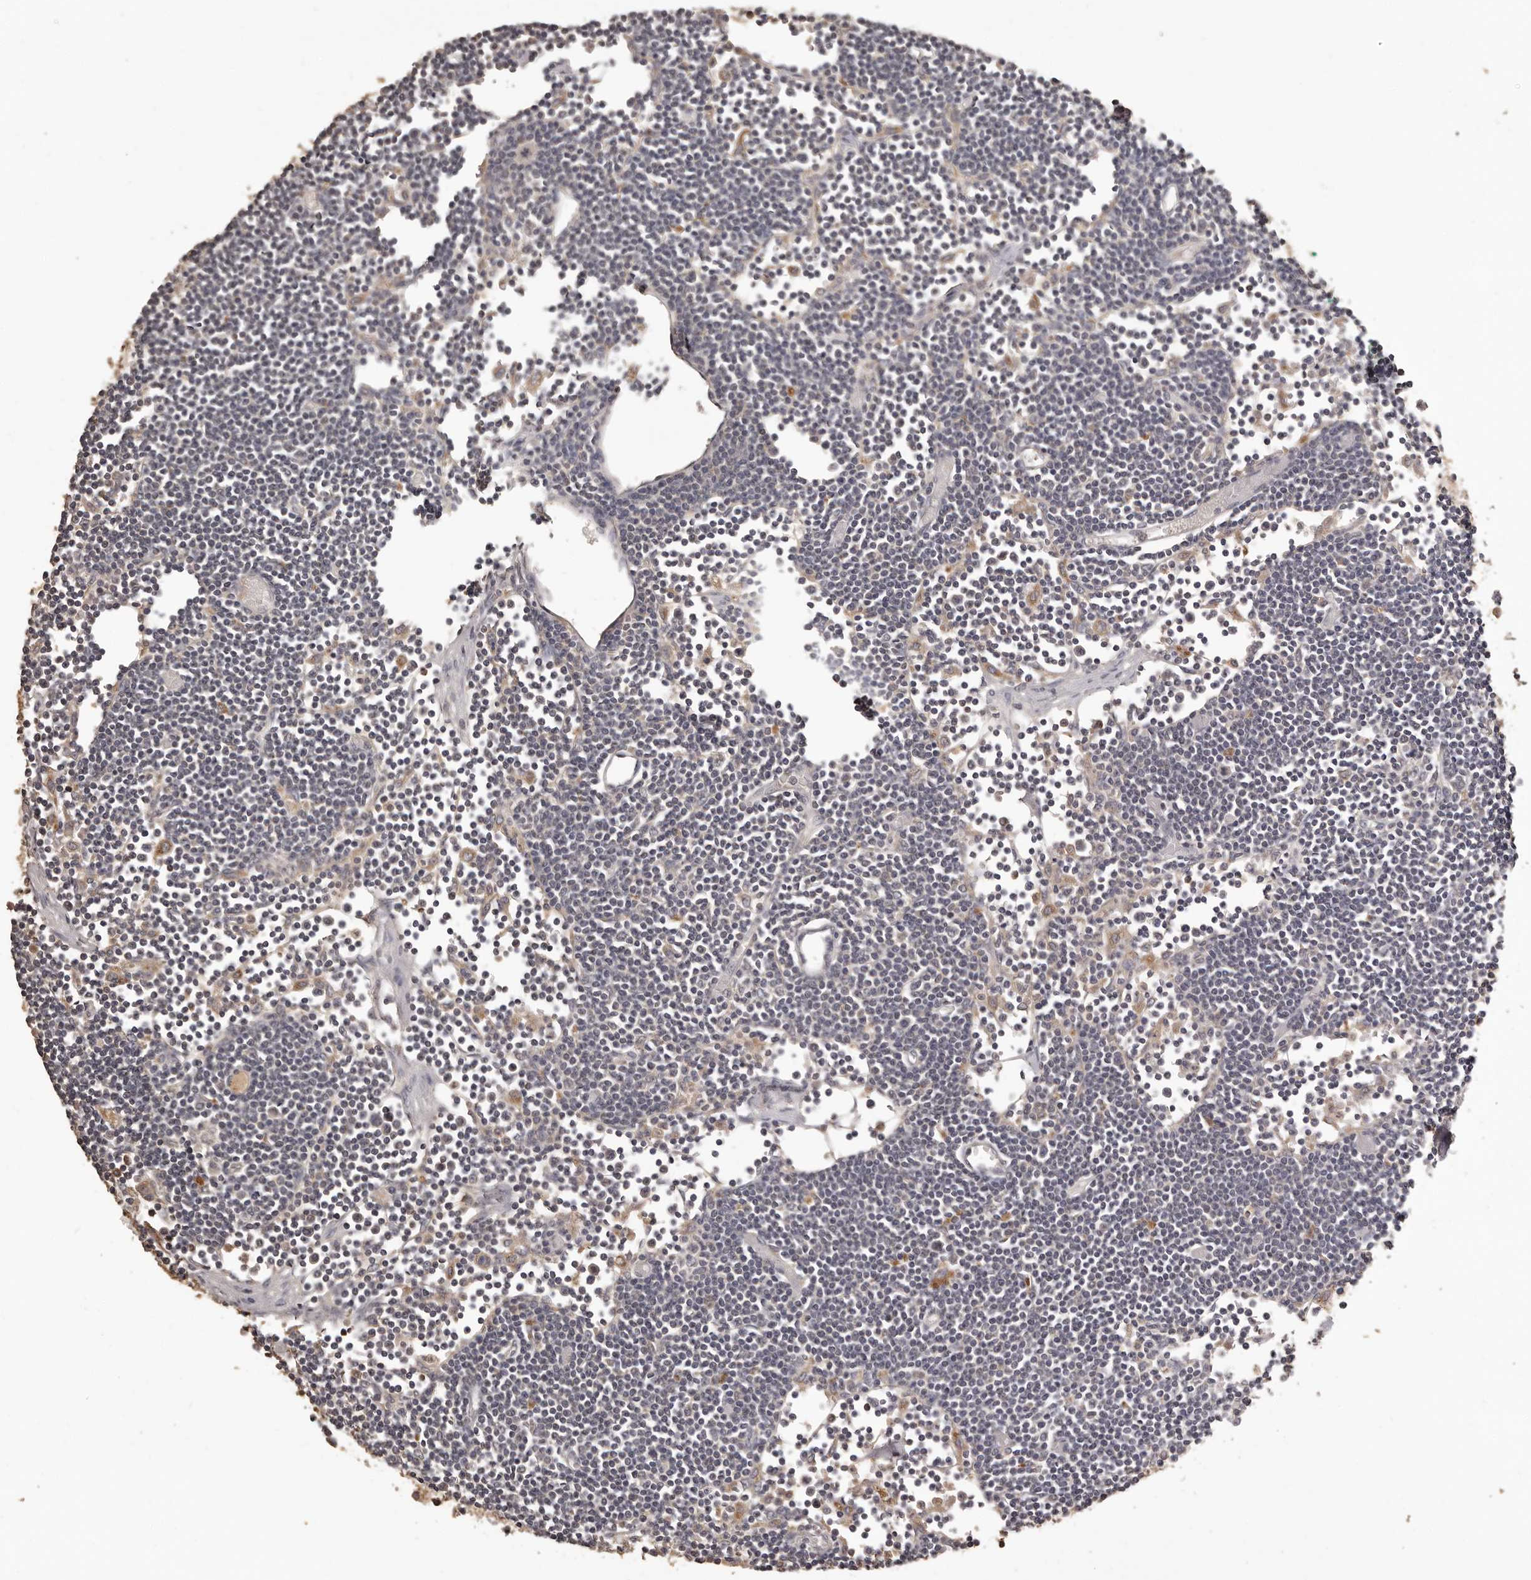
{"staining": {"intensity": "negative", "quantity": "none", "location": "none"}, "tissue": "lymph node", "cell_type": "Germinal center cells", "image_type": "normal", "snomed": [{"axis": "morphology", "description": "Normal tissue, NOS"}, {"axis": "topography", "description": "Lymph node"}], "caption": "Immunohistochemistry micrograph of benign lymph node stained for a protein (brown), which exhibits no positivity in germinal center cells. The staining was performed using DAB (3,3'-diaminobenzidine) to visualize the protein expression in brown, while the nuclei were stained in blue with hematoxylin (Magnification: 20x).", "gene": "MGAT5", "patient": {"sex": "female", "age": 11}}